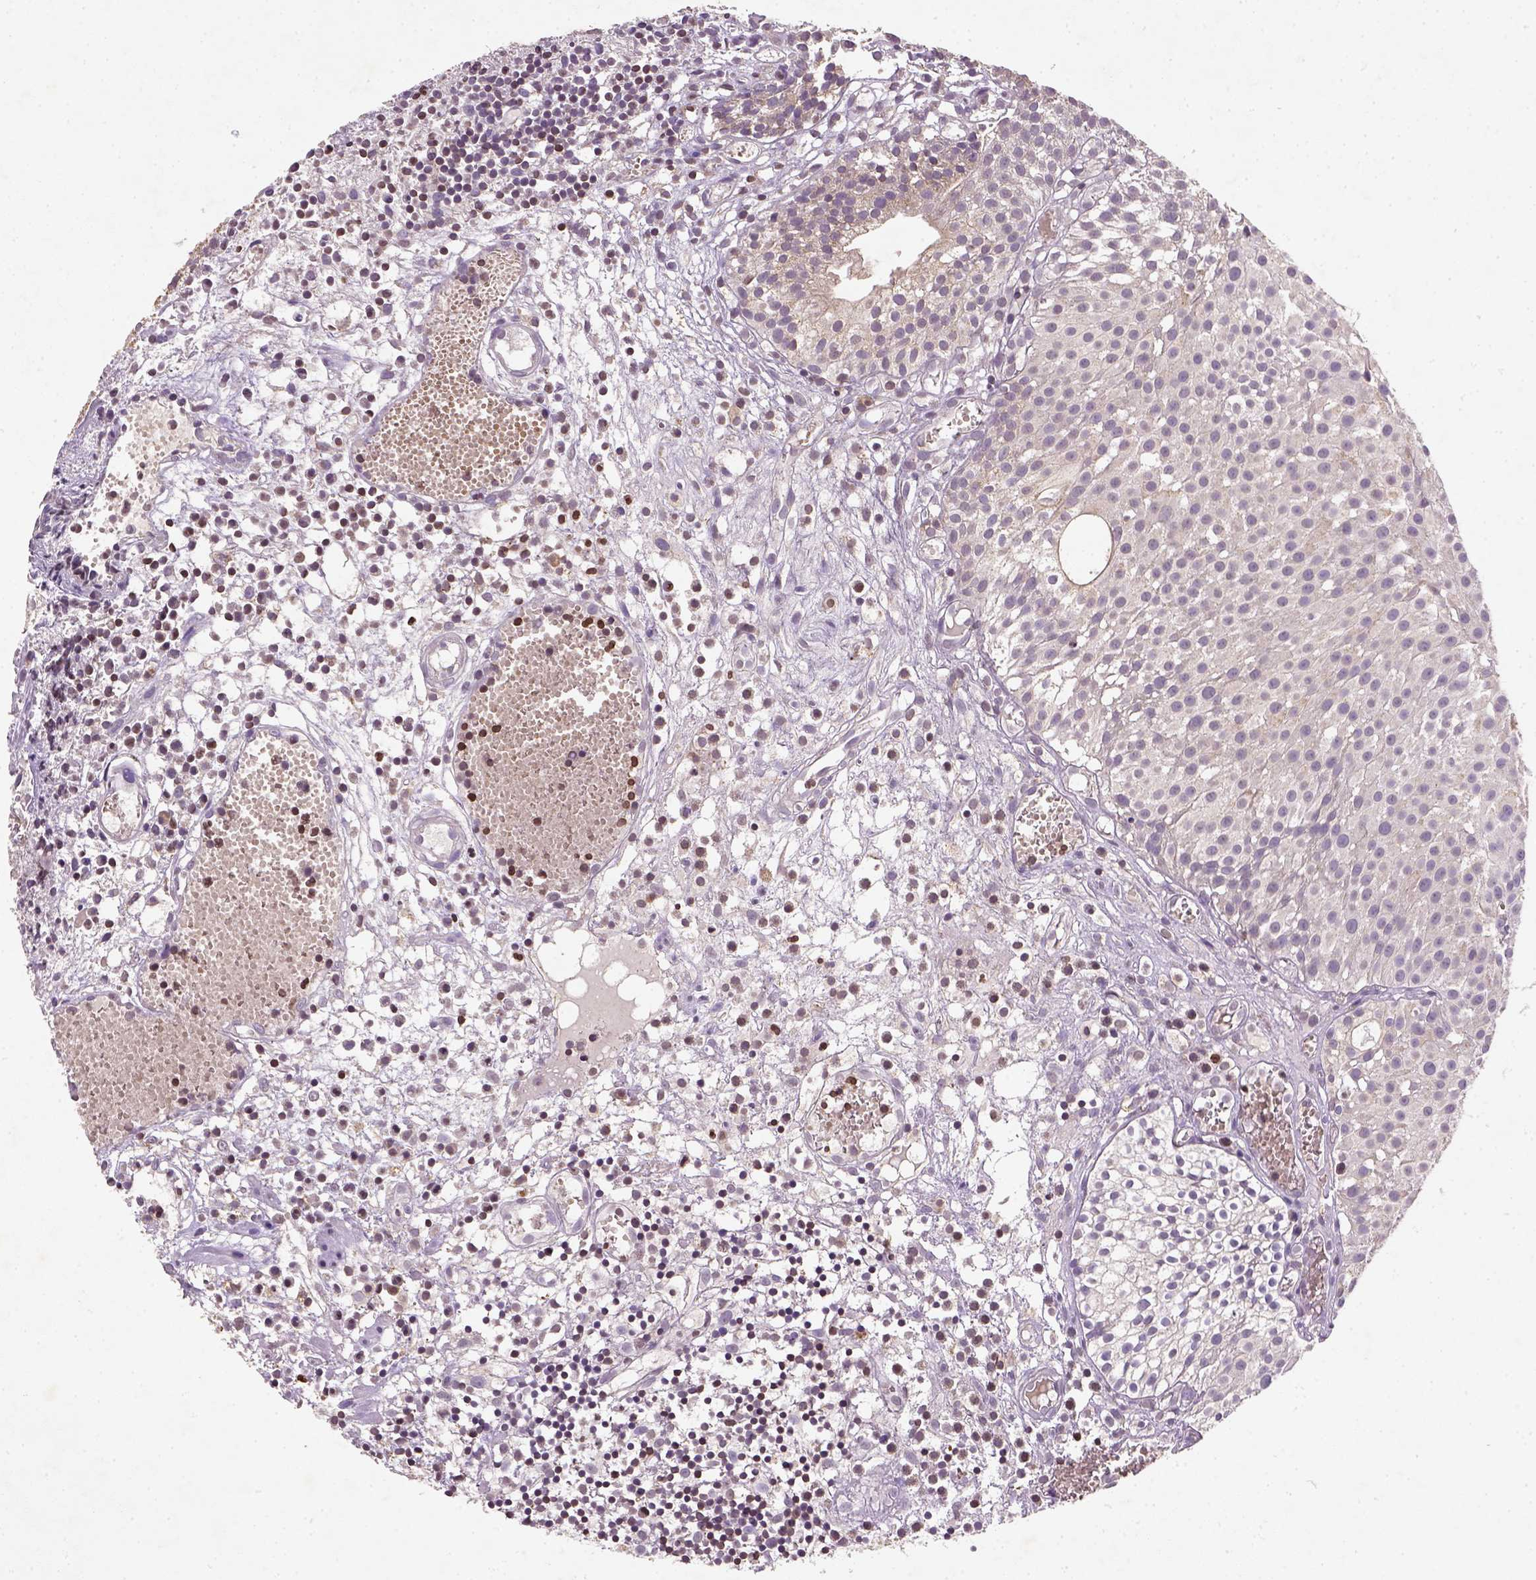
{"staining": {"intensity": "weak", "quantity": "<25%", "location": "cytoplasmic/membranous"}, "tissue": "urothelial cancer", "cell_type": "Tumor cells", "image_type": "cancer", "snomed": [{"axis": "morphology", "description": "Urothelial carcinoma, Low grade"}, {"axis": "topography", "description": "Urinary bladder"}], "caption": "Immunohistochemistry of human low-grade urothelial carcinoma demonstrates no expression in tumor cells.", "gene": "NUDT3", "patient": {"sex": "male", "age": 79}}